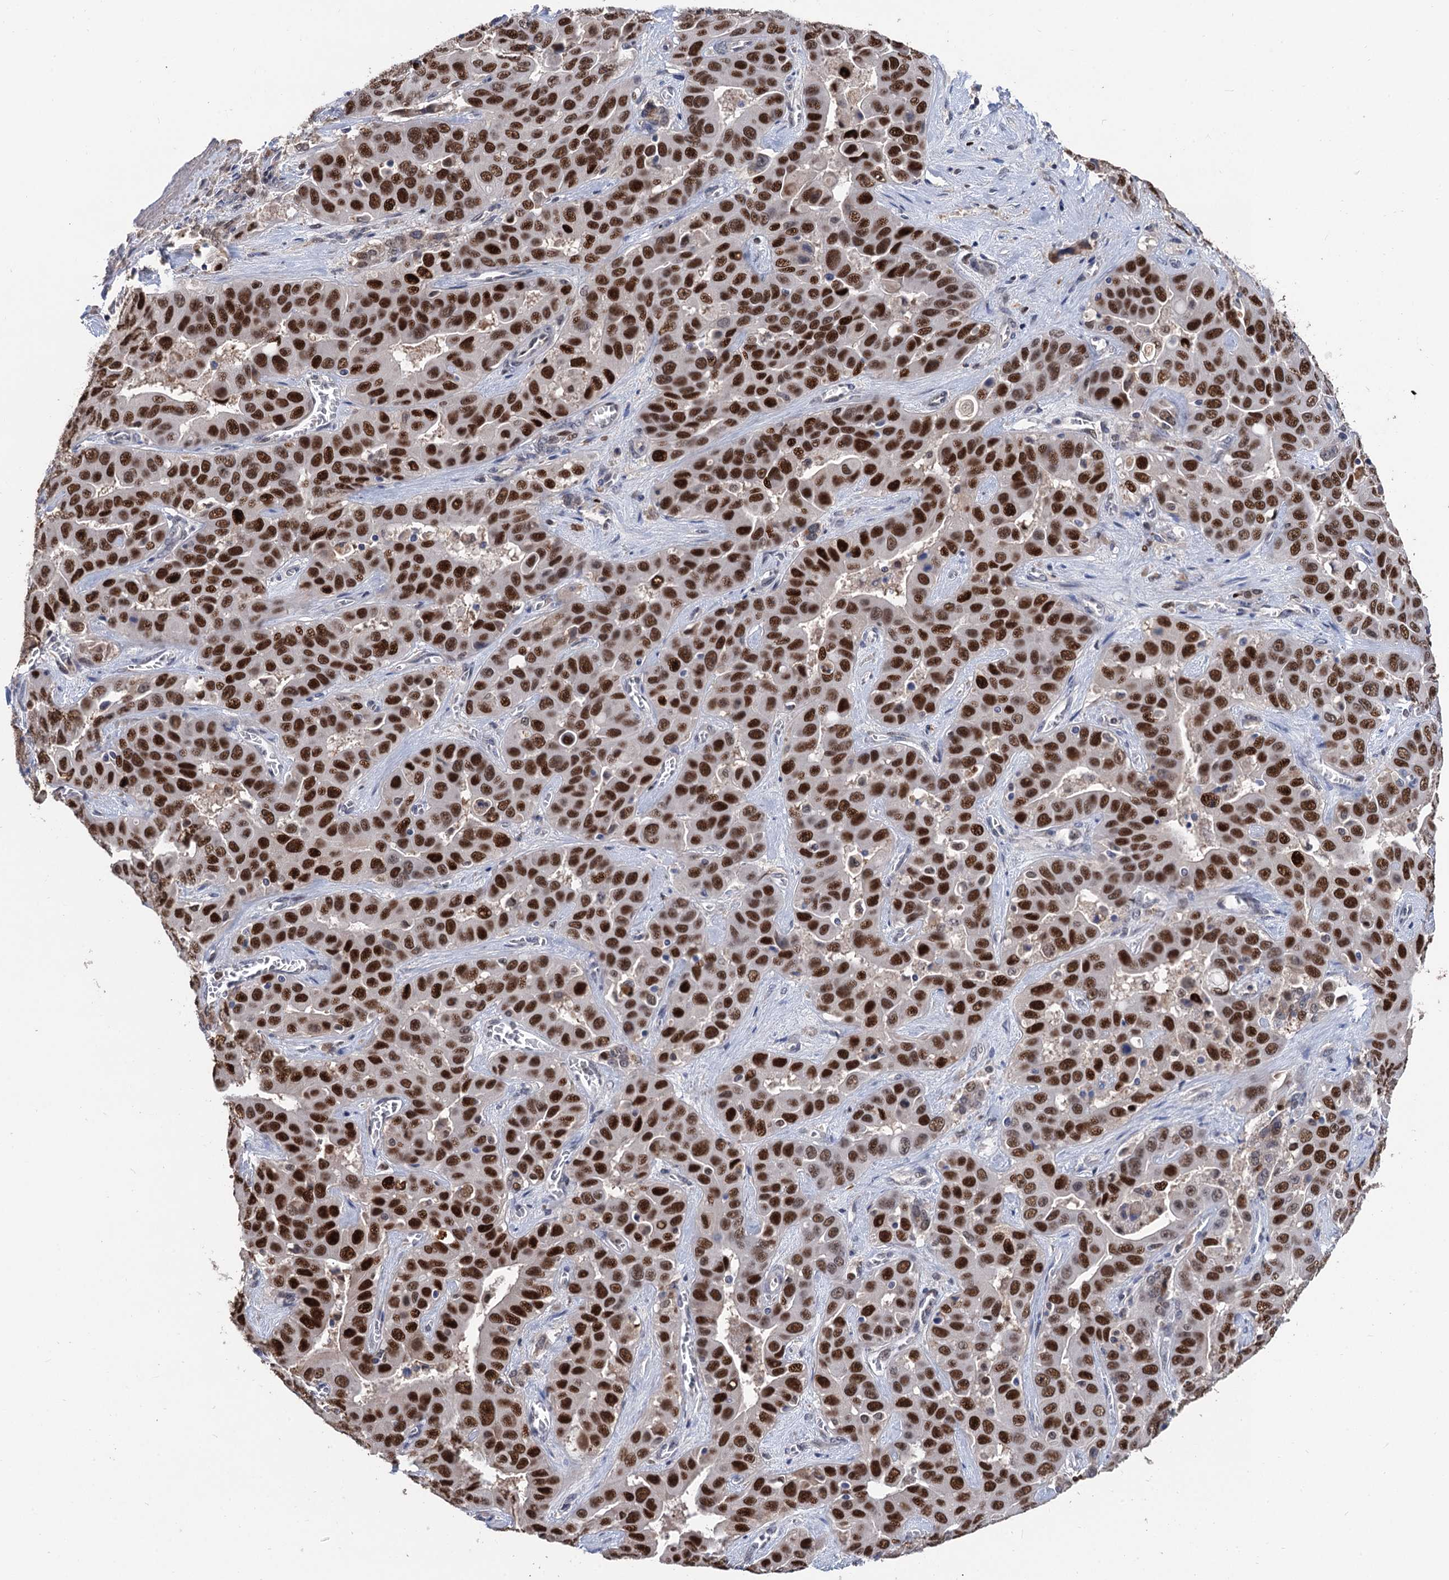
{"staining": {"intensity": "strong", "quantity": ">75%", "location": "nuclear"}, "tissue": "liver cancer", "cell_type": "Tumor cells", "image_type": "cancer", "snomed": [{"axis": "morphology", "description": "Cholangiocarcinoma"}, {"axis": "topography", "description": "Liver"}], "caption": "About >75% of tumor cells in human liver cholangiocarcinoma demonstrate strong nuclear protein staining as visualized by brown immunohistochemical staining.", "gene": "TSEN34", "patient": {"sex": "female", "age": 52}}